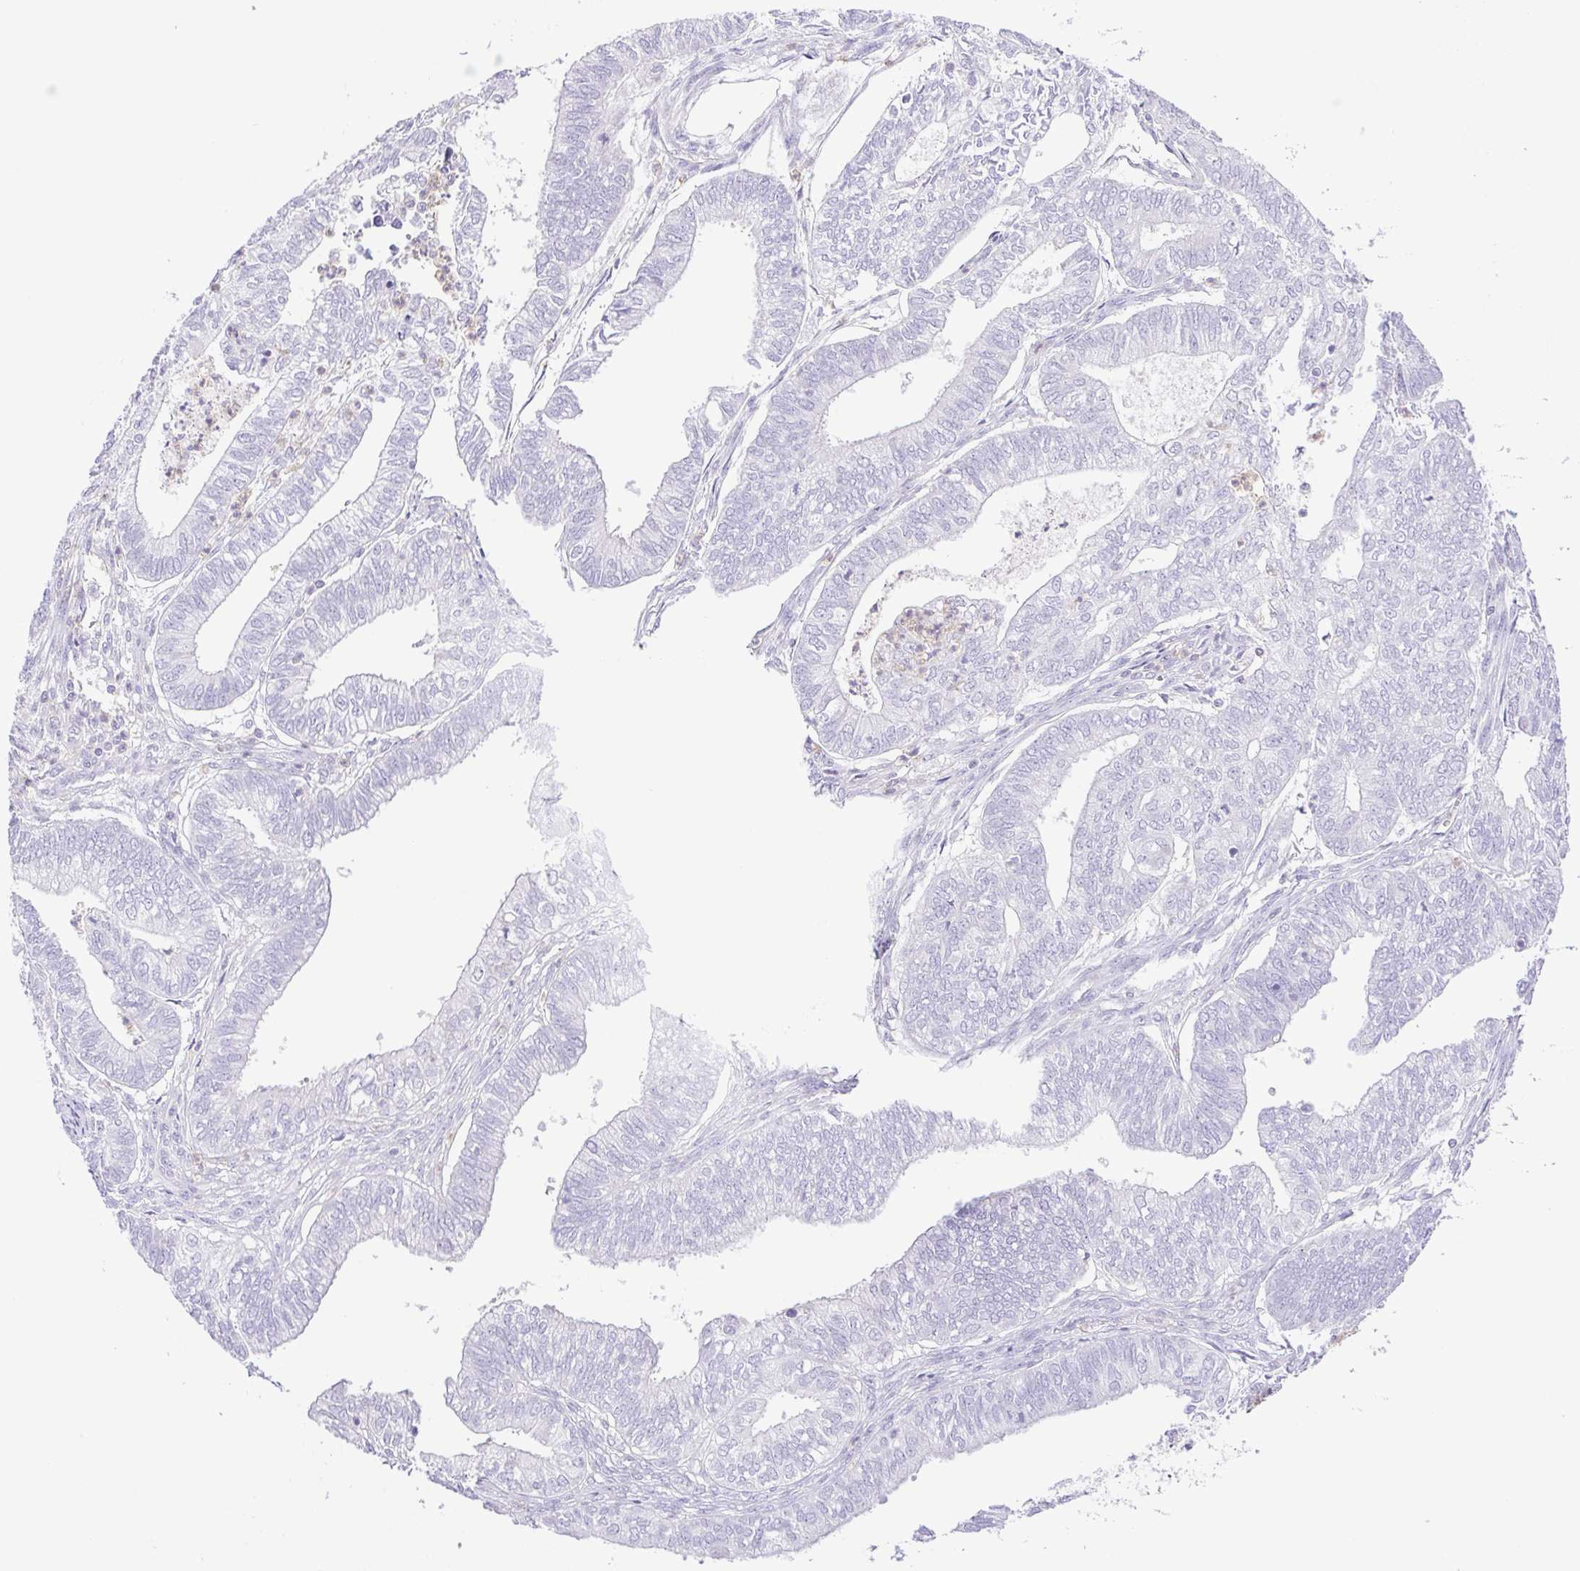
{"staining": {"intensity": "negative", "quantity": "none", "location": "none"}, "tissue": "ovarian cancer", "cell_type": "Tumor cells", "image_type": "cancer", "snomed": [{"axis": "morphology", "description": "Carcinoma, endometroid"}, {"axis": "topography", "description": "Ovary"}], "caption": "A photomicrograph of human ovarian cancer is negative for staining in tumor cells. (DAB (3,3'-diaminobenzidine) IHC, high magnification).", "gene": "SYNPR", "patient": {"sex": "female", "age": 64}}